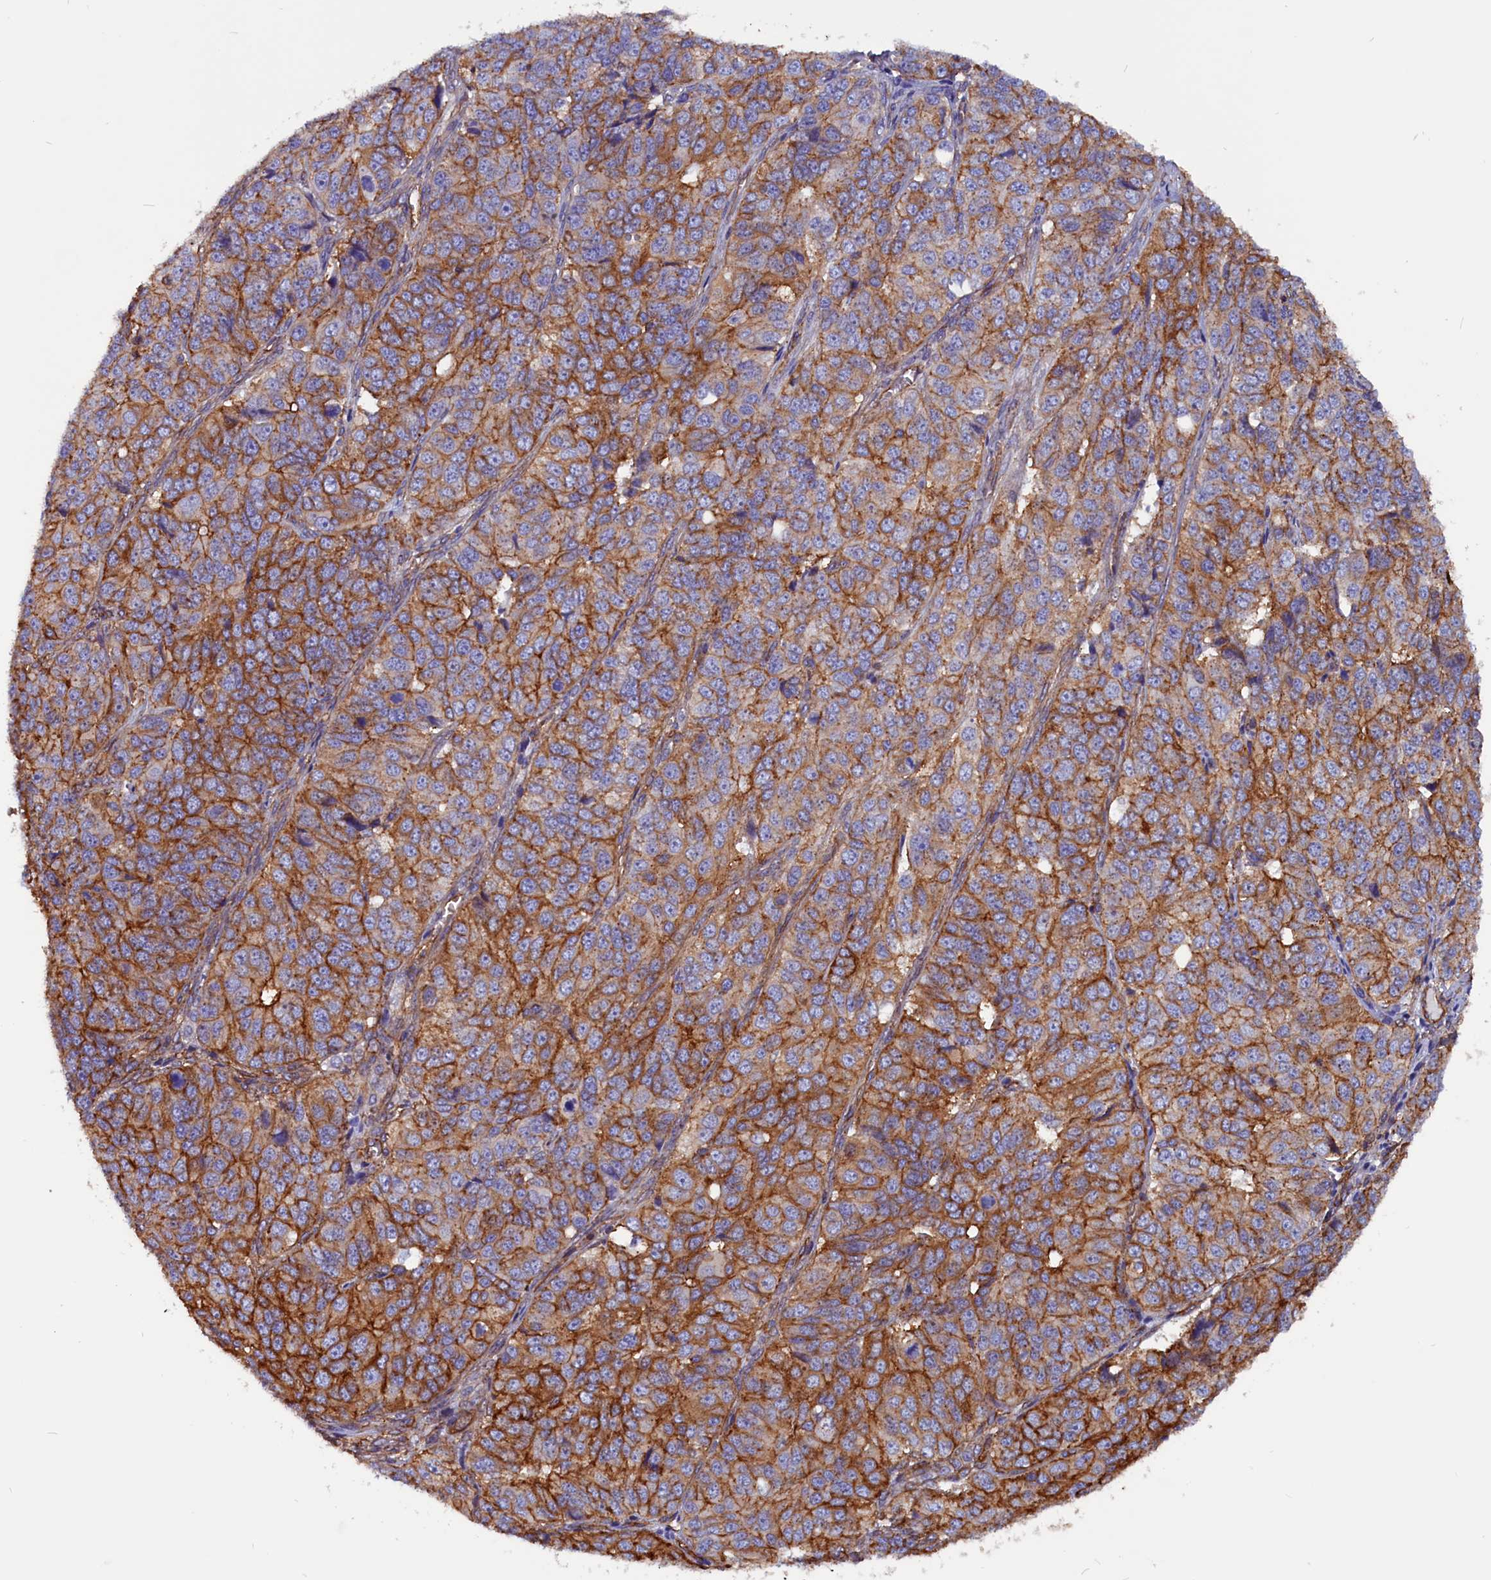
{"staining": {"intensity": "moderate", "quantity": ">75%", "location": "cytoplasmic/membranous"}, "tissue": "ovarian cancer", "cell_type": "Tumor cells", "image_type": "cancer", "snomed": [{"axis": "morphology", "description": "Carcinoma, endometroid"}, {"axis": "topography", "description": "Ovary"}], "caption": "Approximately >75% of tumor cells in human endometroid carcinoma (ovarian) reveal moderate cytoplasmic/membranous protein staining as visualized by brown immunohistochemical staining.", "gene": "ZNF749", "patient": {"sex": "female", "age": 51}}